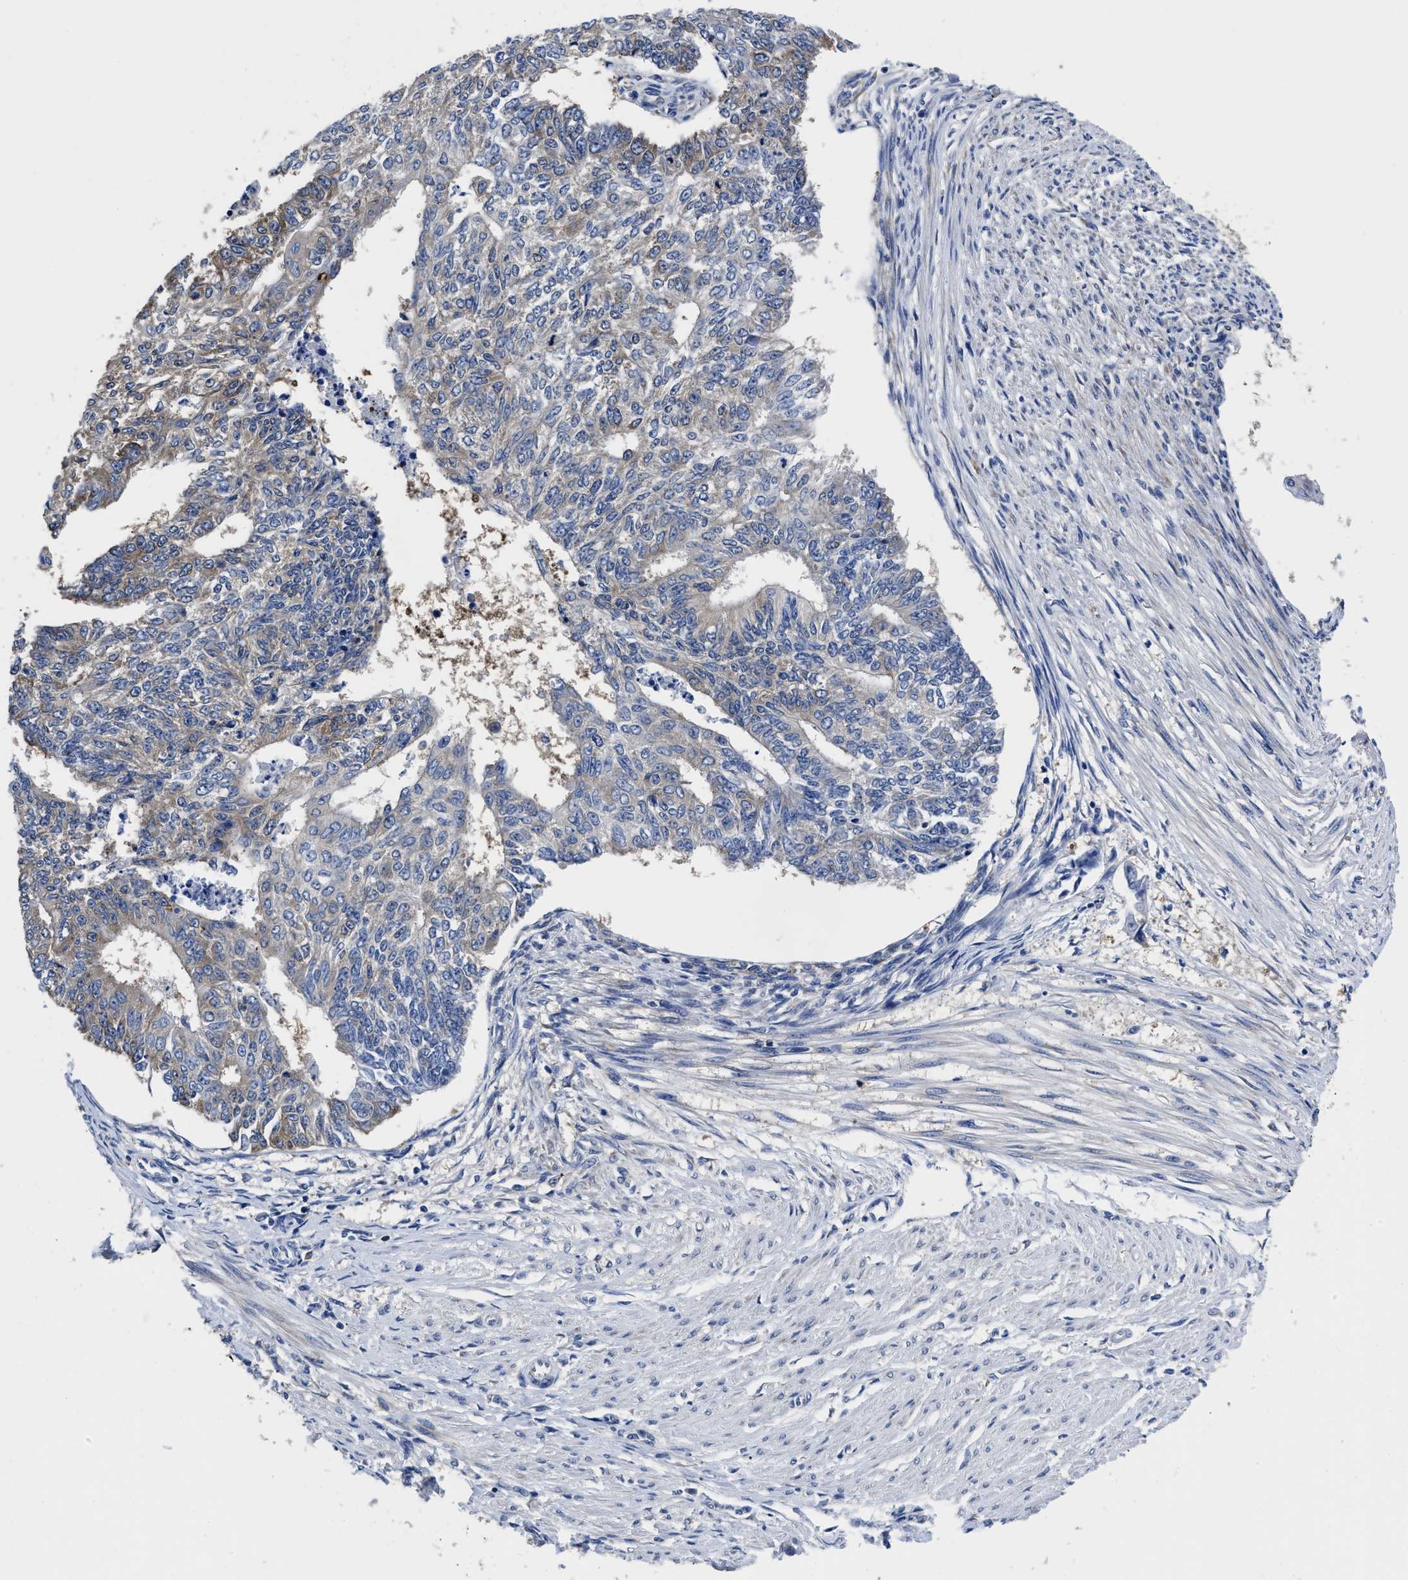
{"staining": {"intensity": "weak", "quantity": "<25%", "location": "cytoplasmic/membranous"}, "tissue": "endometrial cancer", "cell_type": "Tumor cells", "image_type": "cancer", "snomed": [{"axis": "morphology", "description": "Adenocarcinoma, NOS"}, {"axis": "topography", "description": "Endometrium"}], "caption": "Adenocarcinoma (endometrial) stained for a protein using IHC displays no positivity tumor cells.", "gene": "YARS1", "patient": {"sex": "female", "age": 32}}